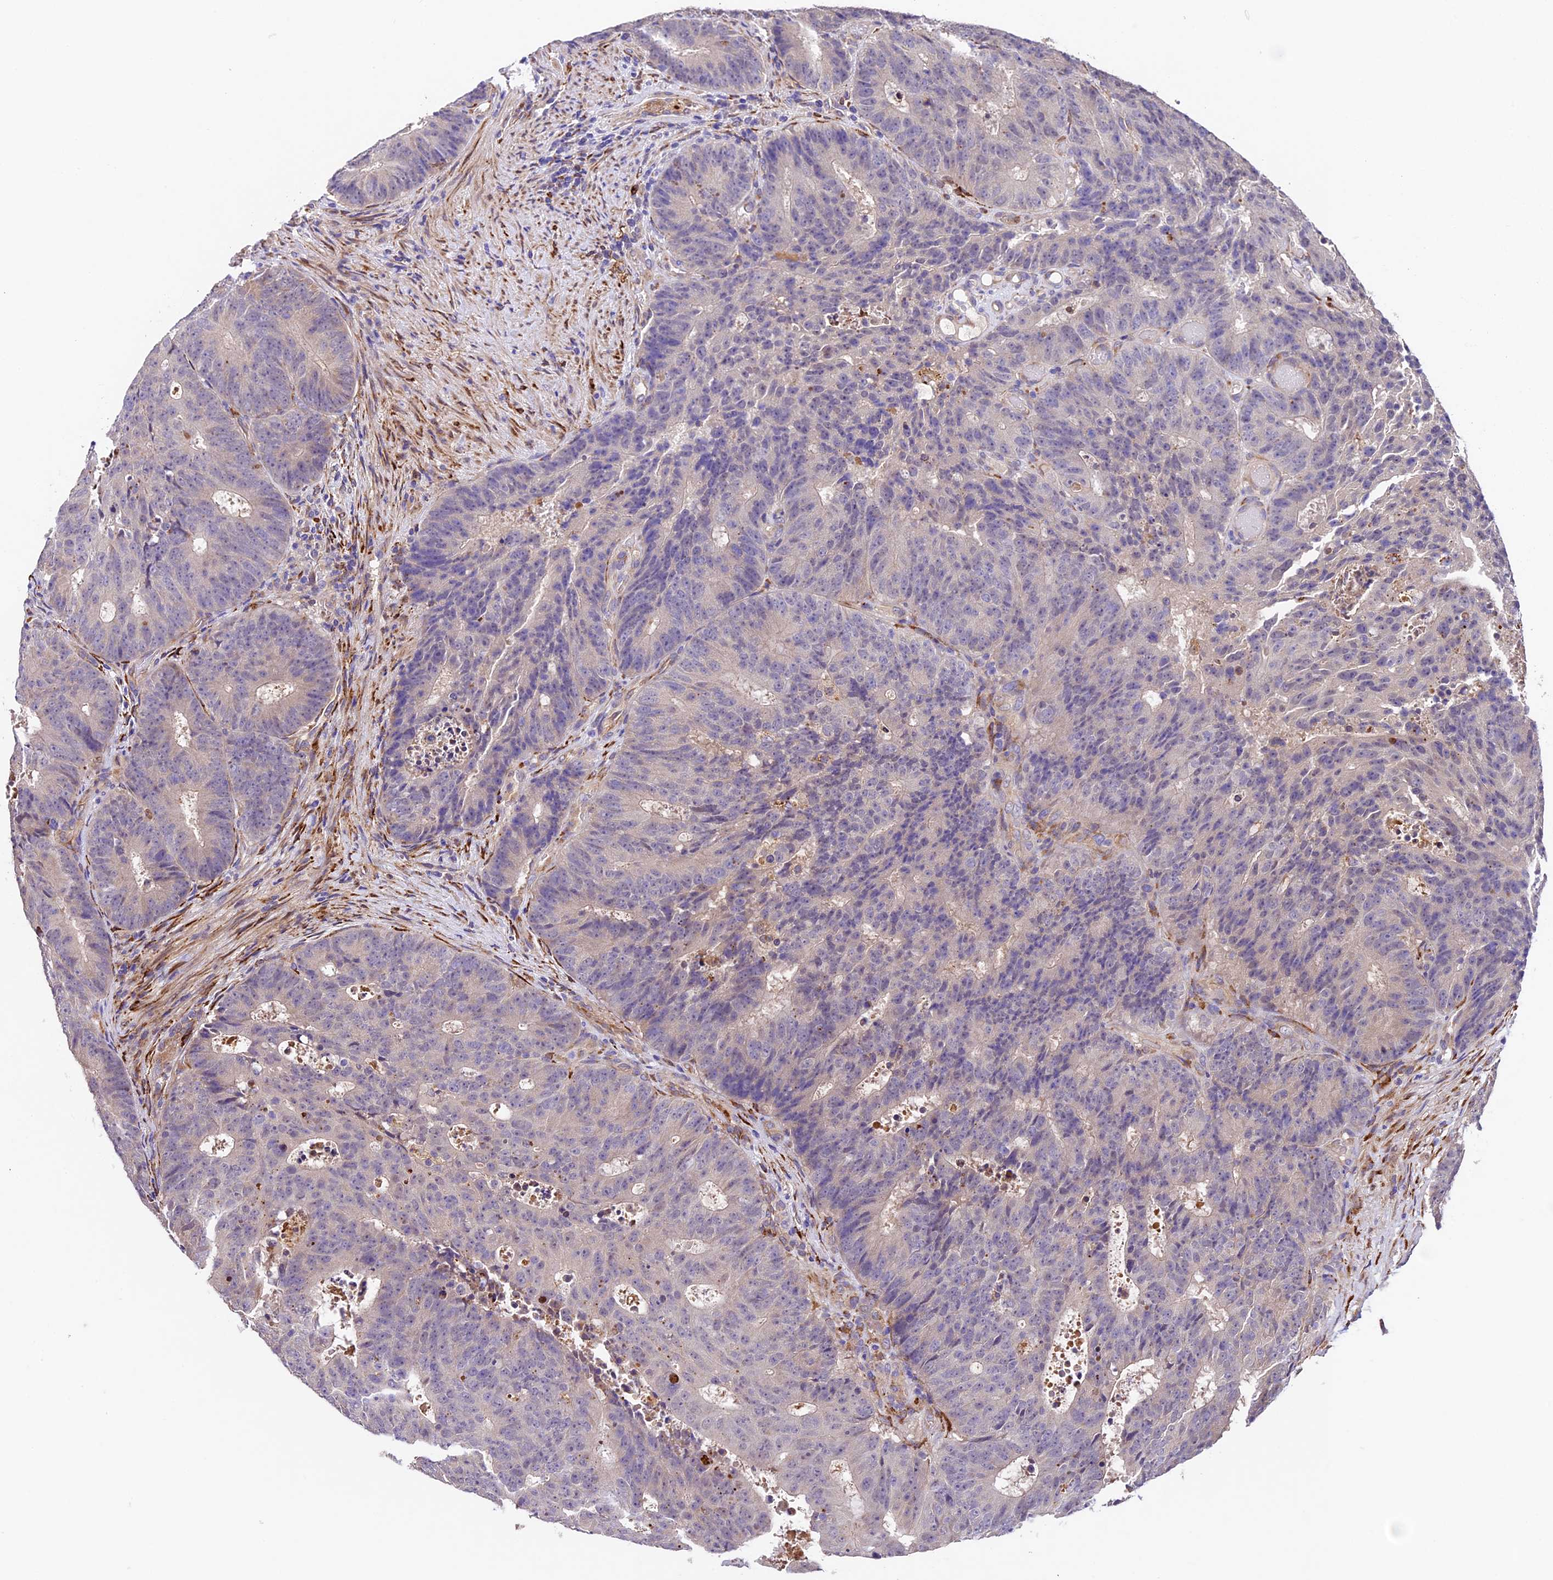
{"staining": {"intensity": "negative", "quantity": "none", "location": "none"}, "tissue": "colorectal cancer", "cell_type": "Tumor cells", "image_type": "cancer", "snomed": [{"axis": "morphology", "description": "Adenocarcinoma, NOS"}, {"axis": "topography", "description": "Colon"}], "caption": "This is a micrograph of immunohistochemistry (IHC) staining of colorectal cancer, which shows no expression in tumor cells.", "gene": "LSM7", "patient": {"sex": "male", "age": 87}}